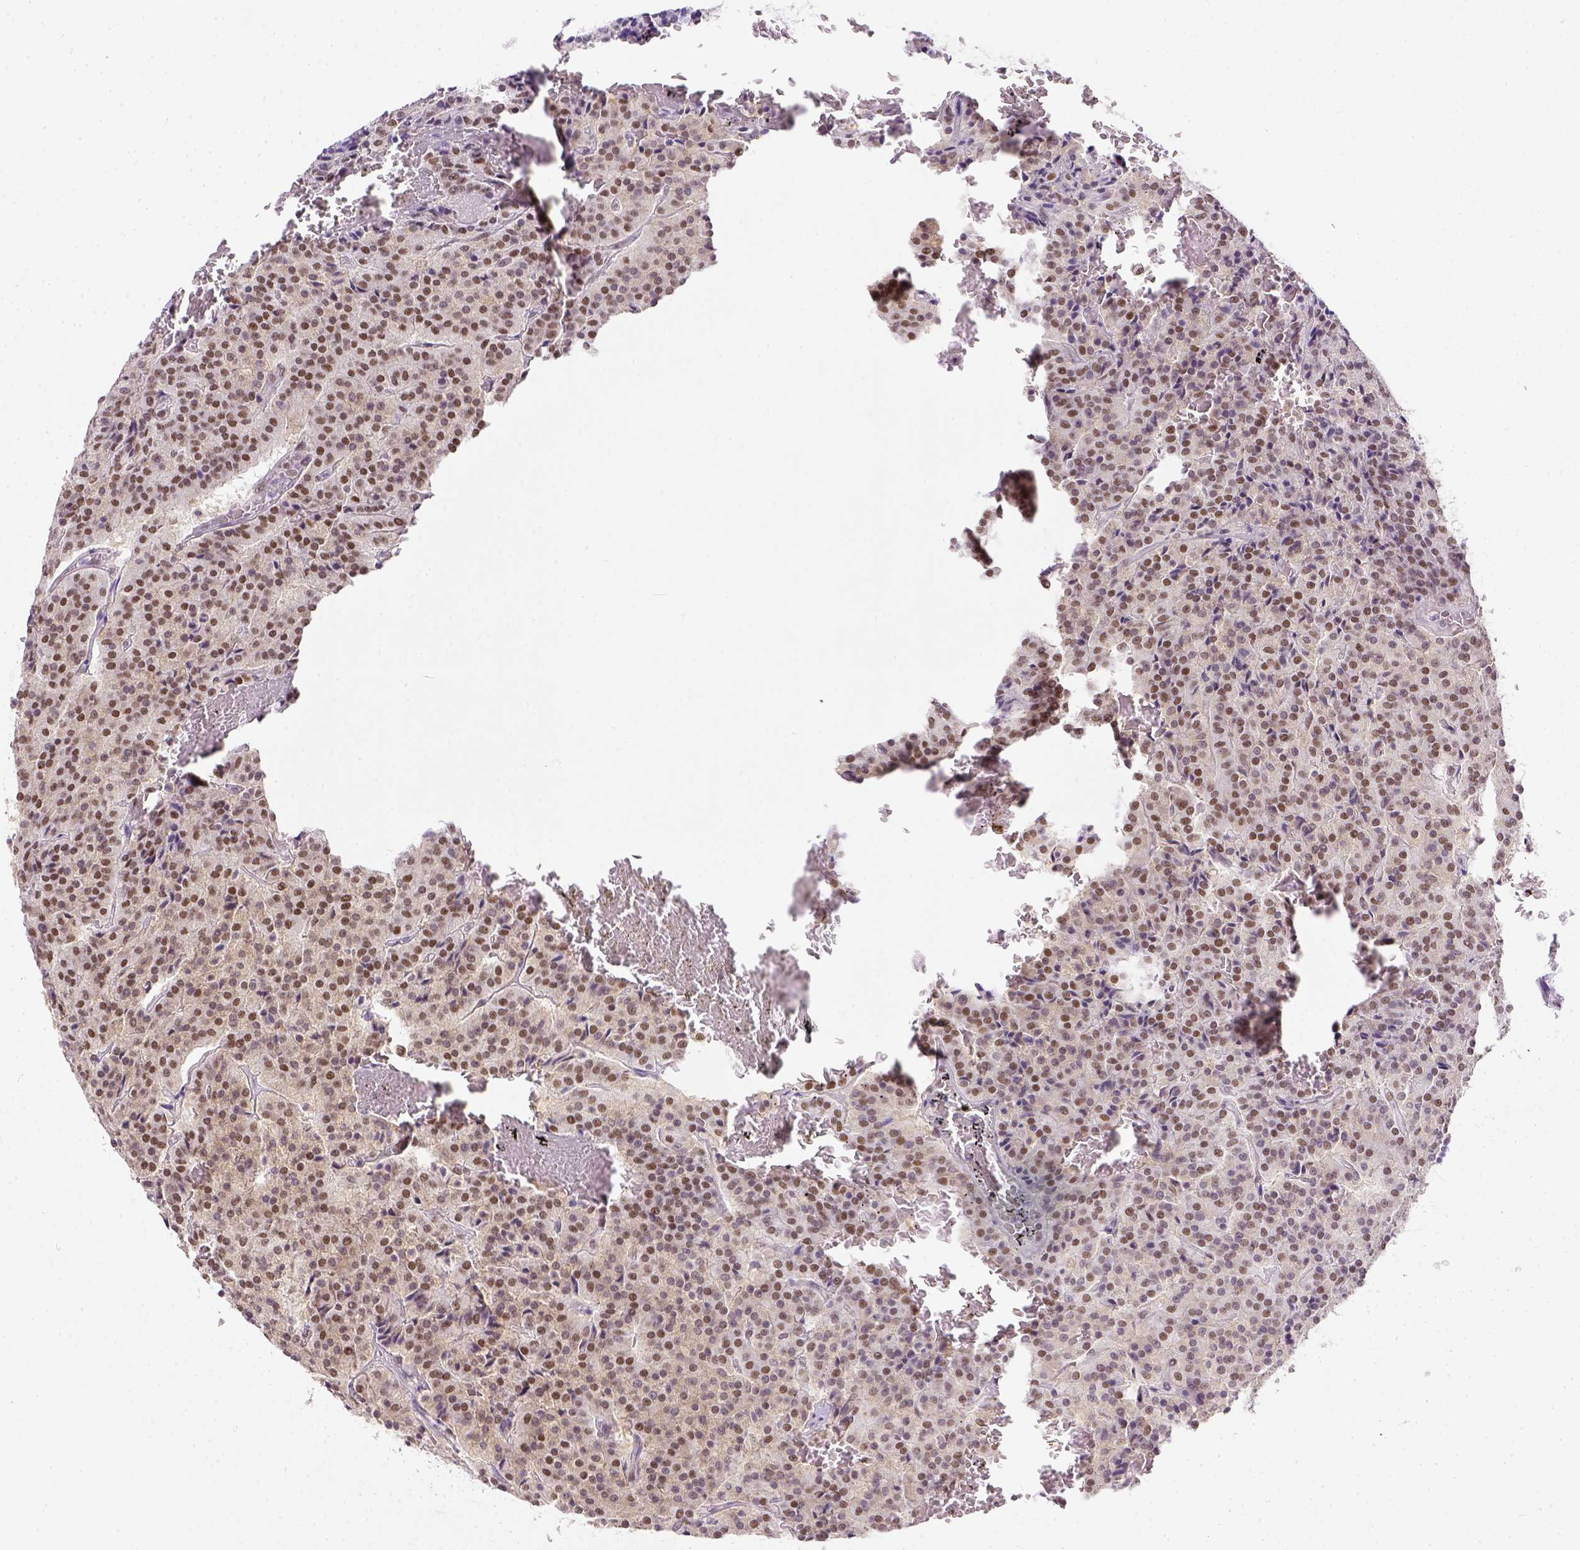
{"staining": {"intensity": "moderate", "quantity": ">75%", "location": "nuclear"}, "tissue": "carcinoid", "cell_type": "Tumor cells", "image_type": "cancer", "snomed": [{"axis": "morphology", "description": "Carcinoid, malignant, NOS"}, {"axis": "topography", "description": "Lung"}], "caption": "High-power microscopy captured an IHC image of carcinoid, revealing moderate nuclear expression in about >75% of tumor cells. Nuclei are stained in blue.", "gene": "ERCC1", "patient": {"sex": "male", "age": 70}}